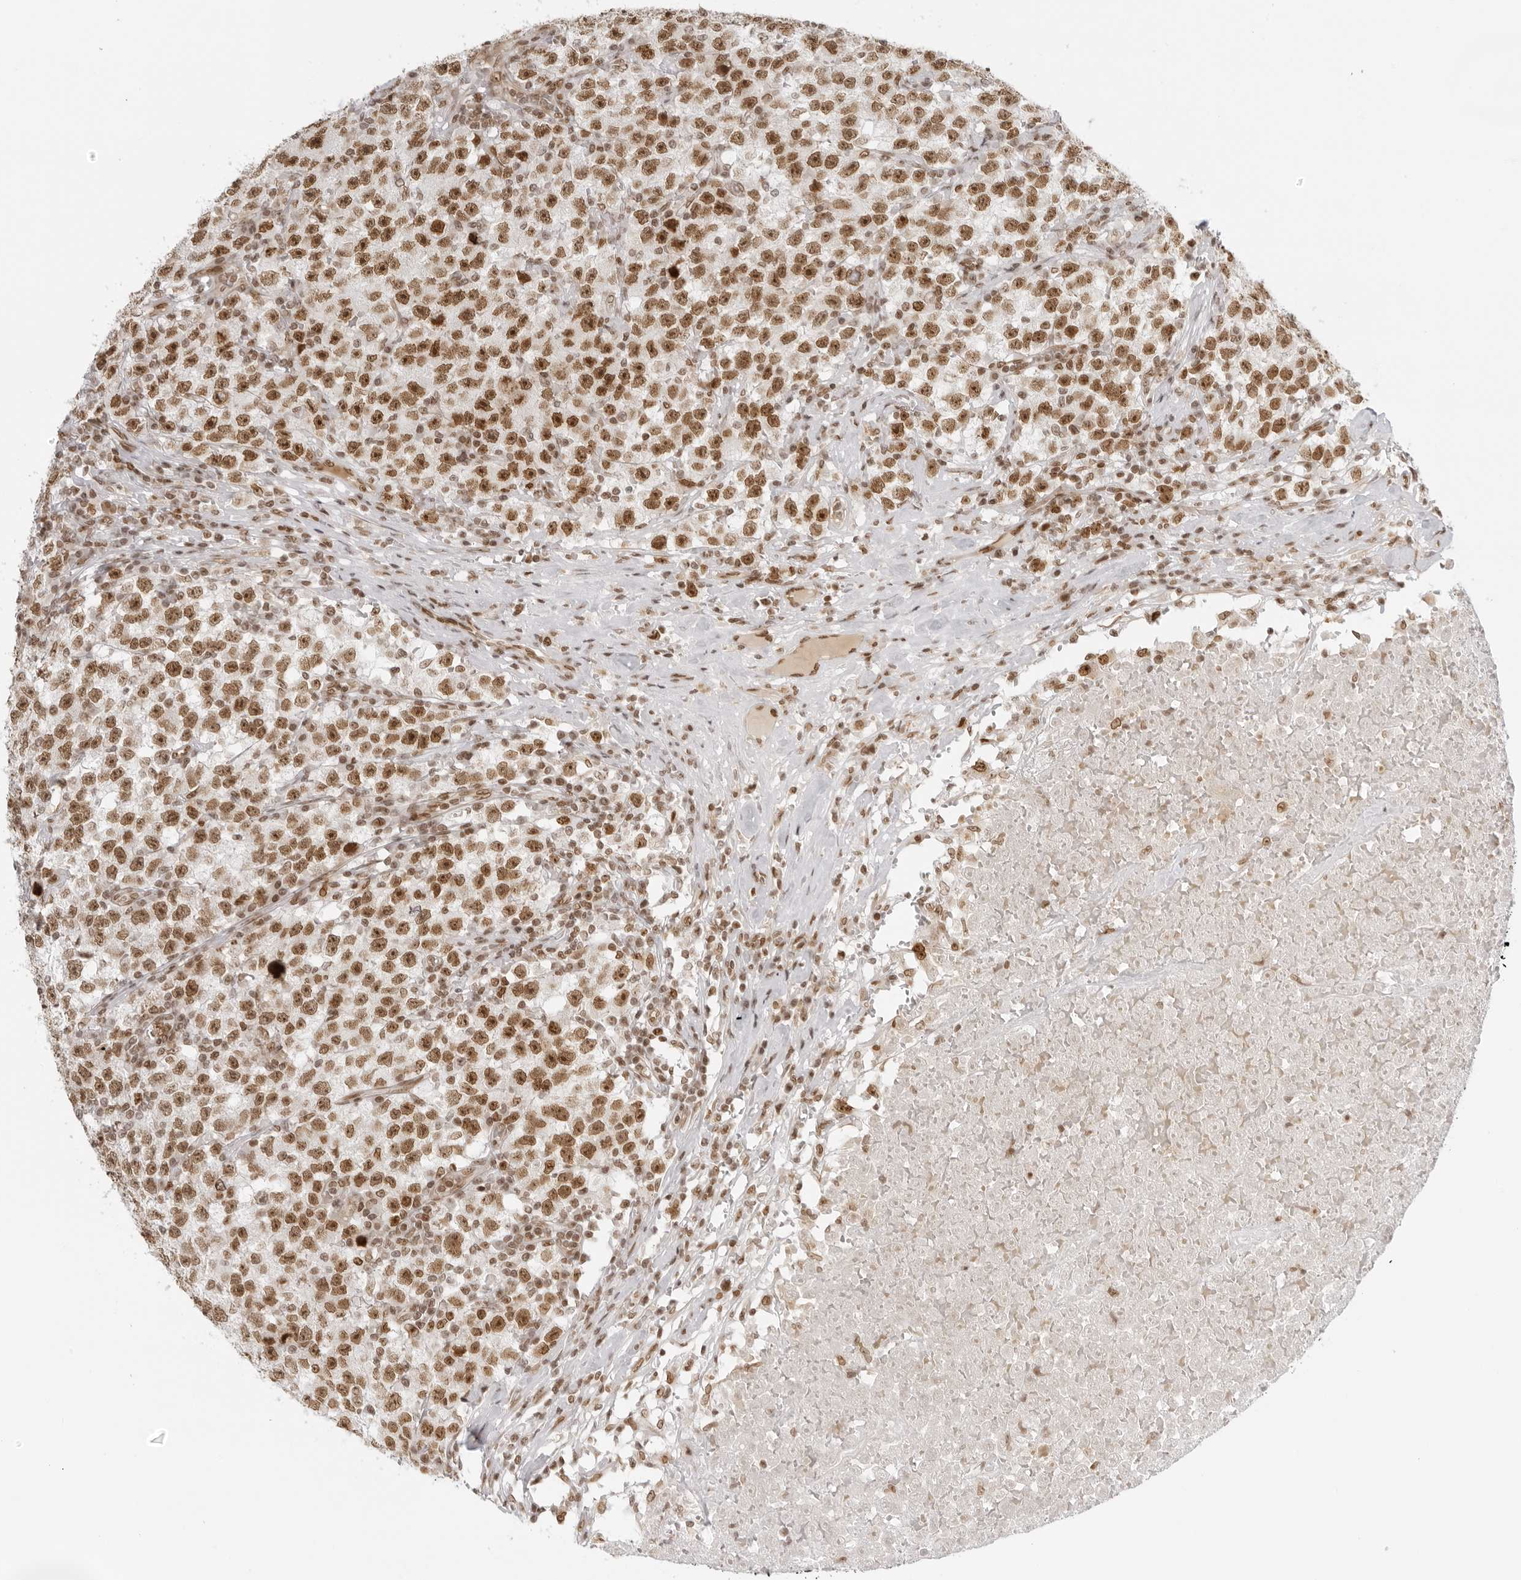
{"staining": {"intensity": "moderate", "quantity": ">75%", "location": "nuclear"}, "tissue": "testis cancer", "cell_type": "Tumor cells", "image_type": "cancer", "snomed": [{"axis": "morphology", "description": "Seminoma, NOS"}, {"axis": "topography", "description": "Testis"}], "caption": "A medium amount of moderate nuclear positivity is seen in approximately >75% of tumor cells in testis seminoma tissue.", "gene": "RCC1", "patient": {"sex": "male", "age": 22}}